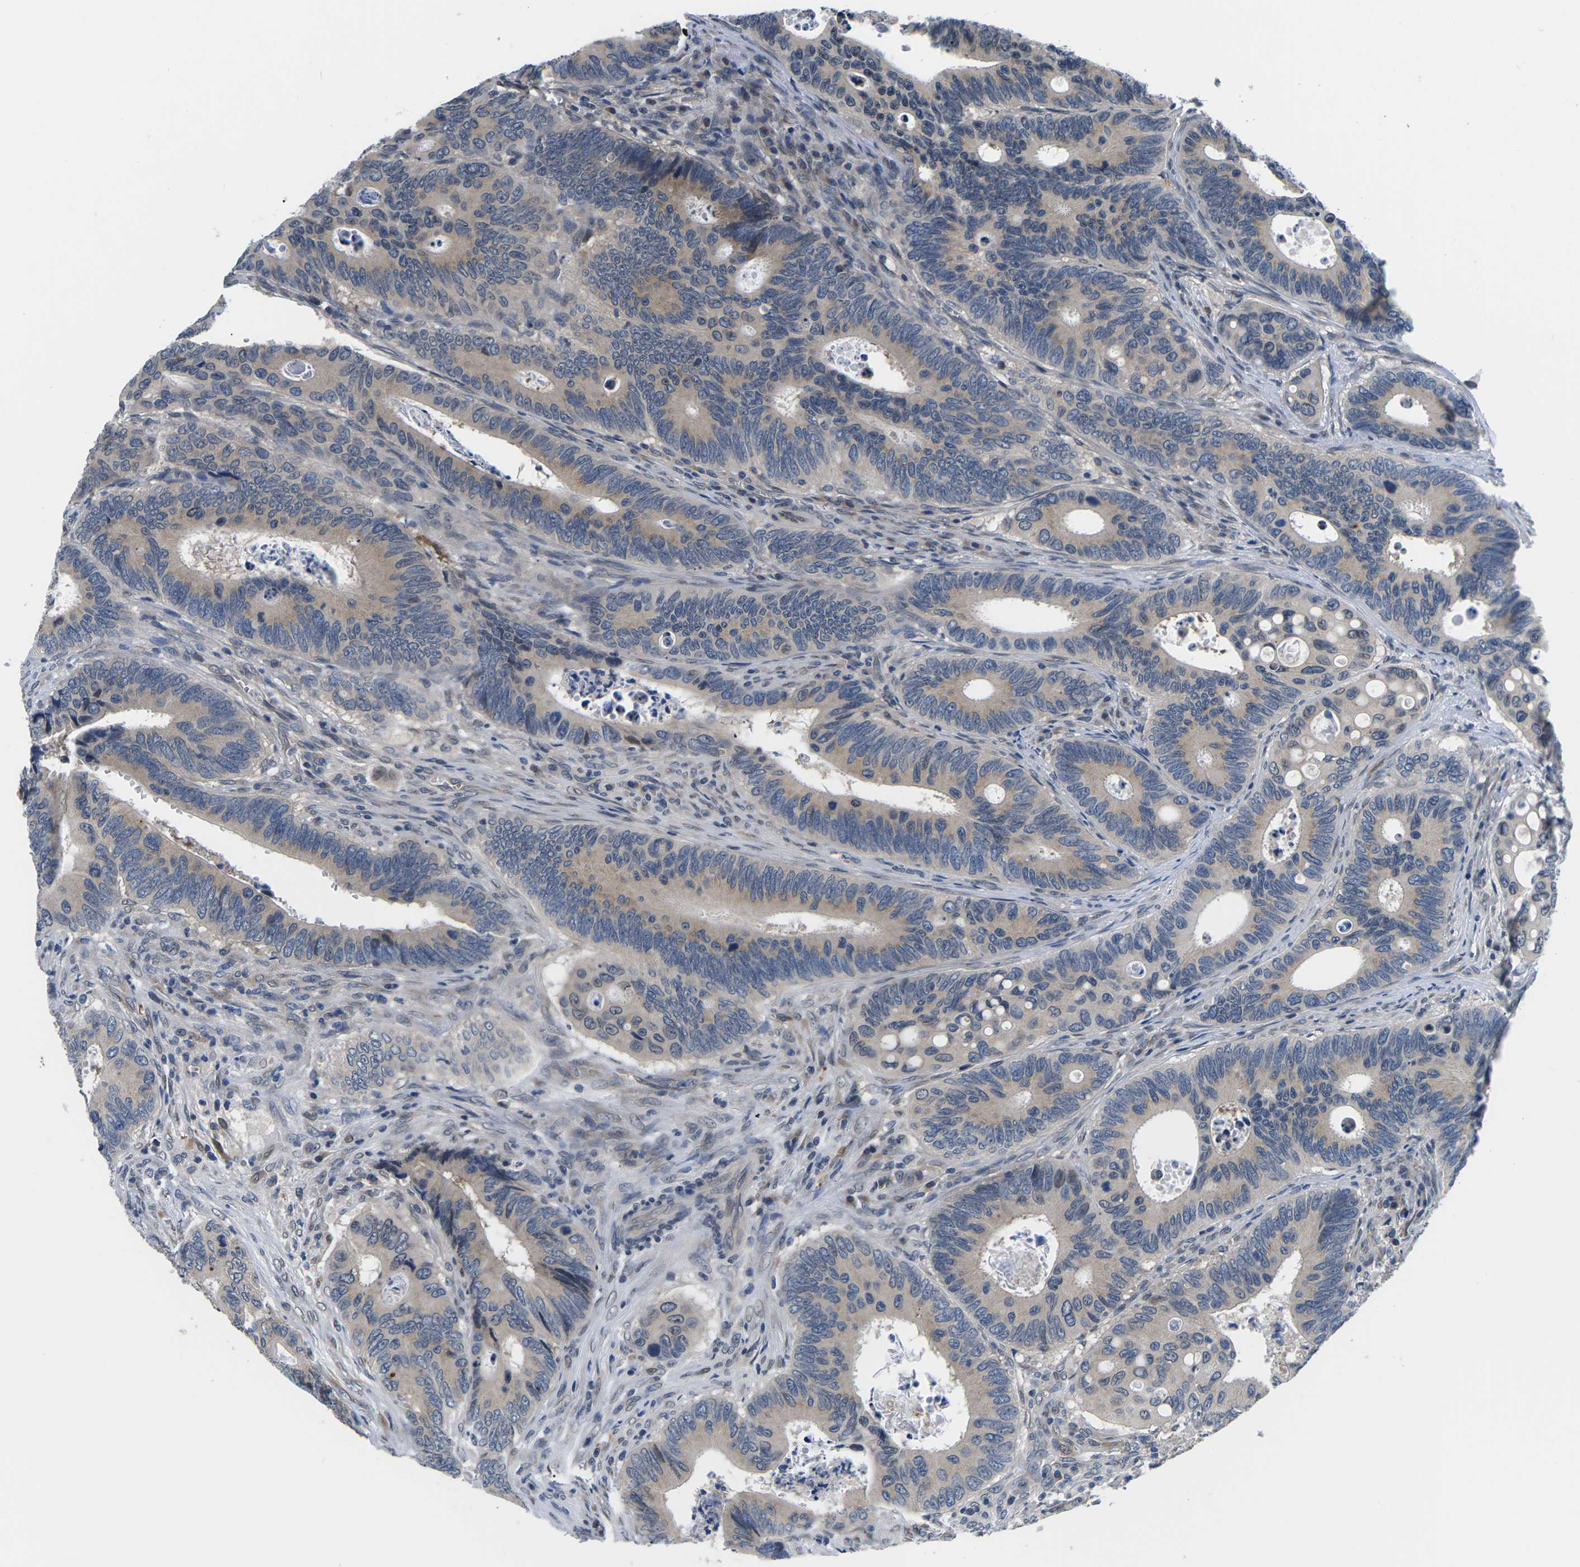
{"staining": {"intensity": "weak", "quantity": "<25%", "location": "cytoplasmic/membranous"}, "tissue": "colorectal cancer", "cell_type": "Tumor cells", "image_type": "cancer", "snomed": [{"axis": "morphology", "description": "Inflammation, NOS"}, {"axis": "morphology", "description": "Adenocarcinoma, NOS"}, {"axis": "topography", "description": "Colon"}], "caption": "A photomicrograph of adenocarcinoma (colorectal) stained for a protein demonstrates no brown staining in tumor cells.", "gene": "SNX10", "patient": {"sex": "male", "age": 72}}